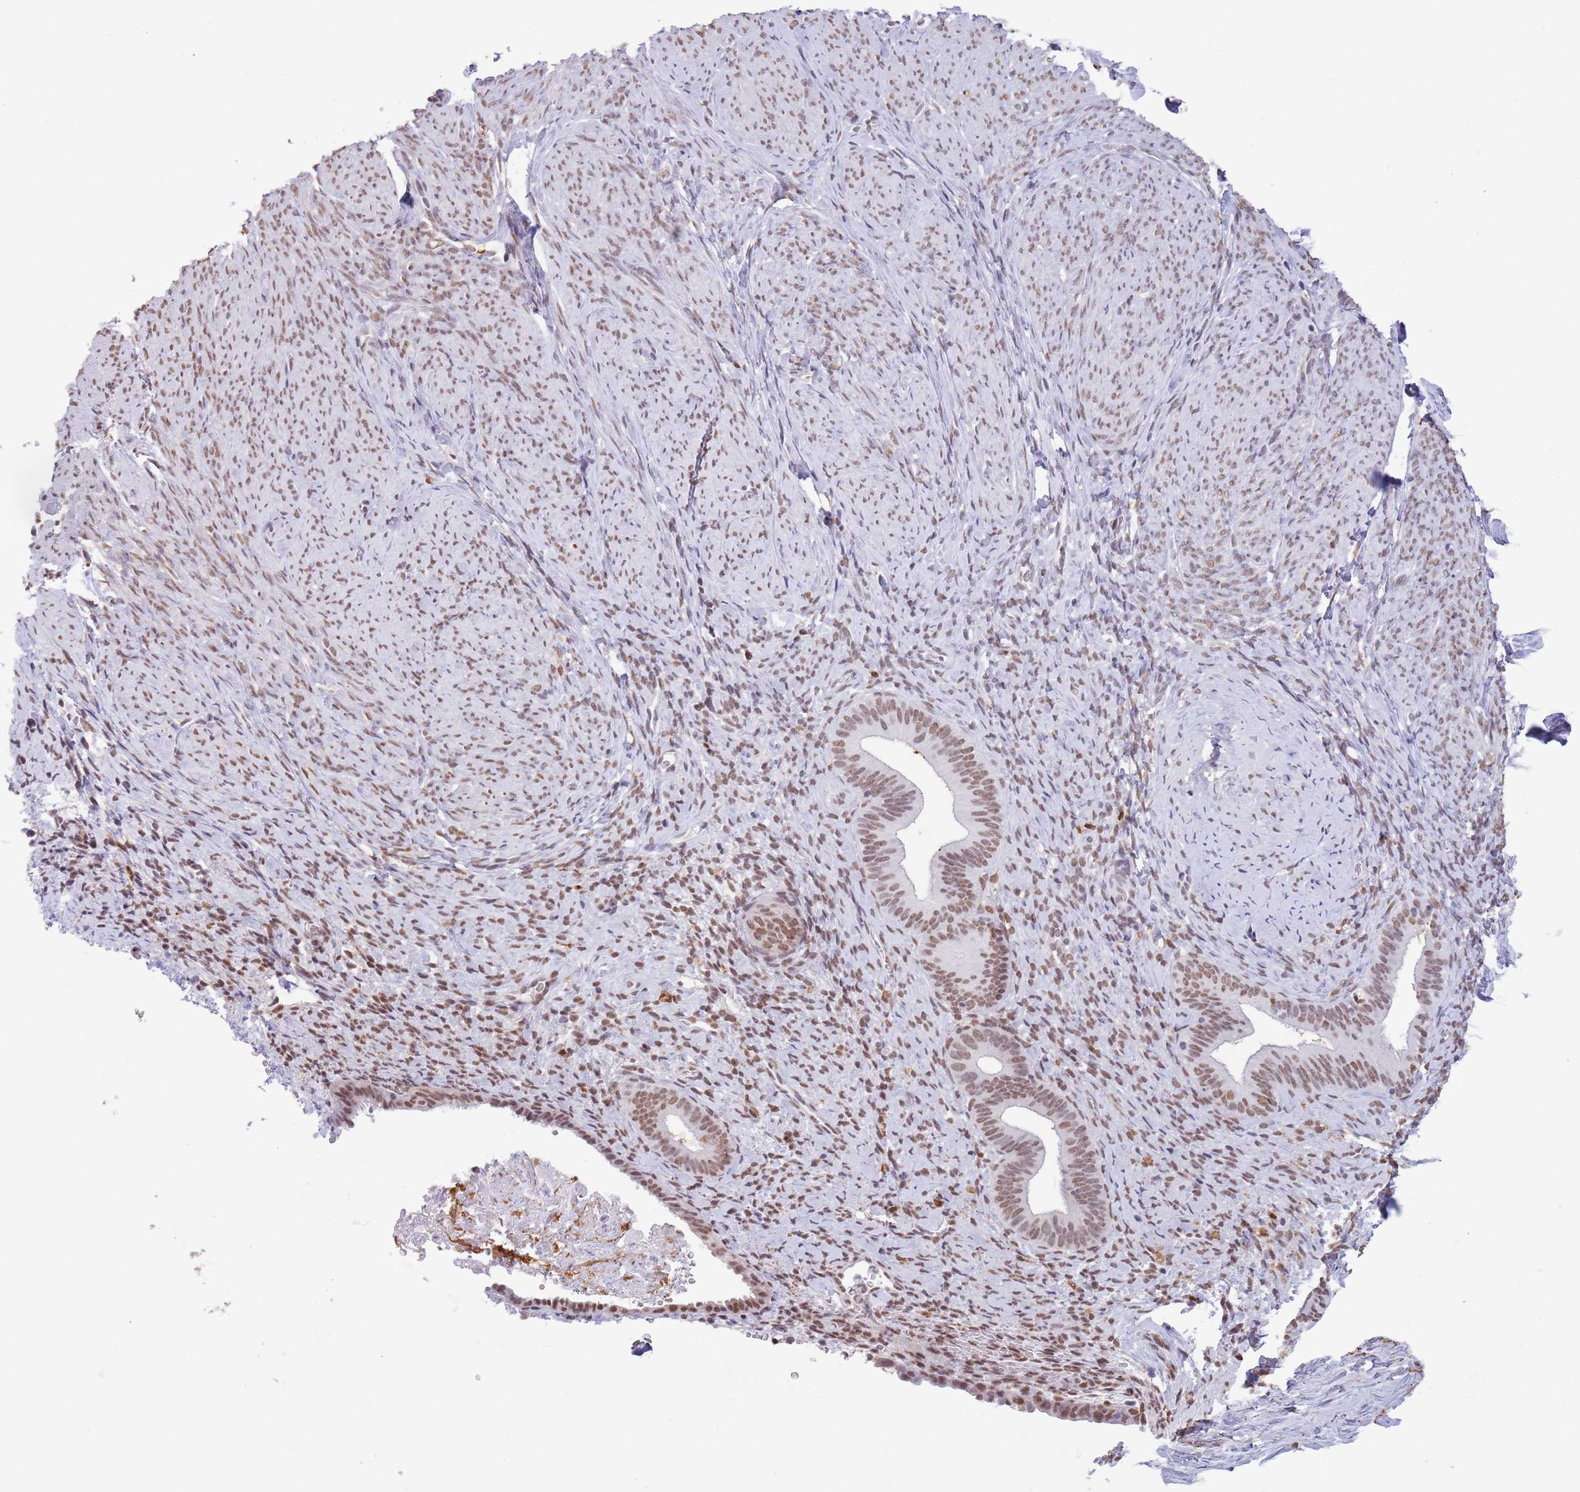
{"staining": {"intensity": "moderate", "quantity": ">75%", "location": "nuclear"}, "tissue": "endometrium", "cell_type": "Cells in endometrial stroma", "image_type": "normal", "snomed": [{"axis": "morphology", "description": "Normal tissue, NOS"}, {"axis": "topography", "description": "Endometrium"}], "caption": "DAB (3,3'-diaminobenzidine) immunohistochemical staining of benign human endometrium displays moderate nuclear protein expression in approximately >75% of cells in endometrial stroma.", "gene": "TRIM32", "patient": {"sex": "female", "age": 65}}